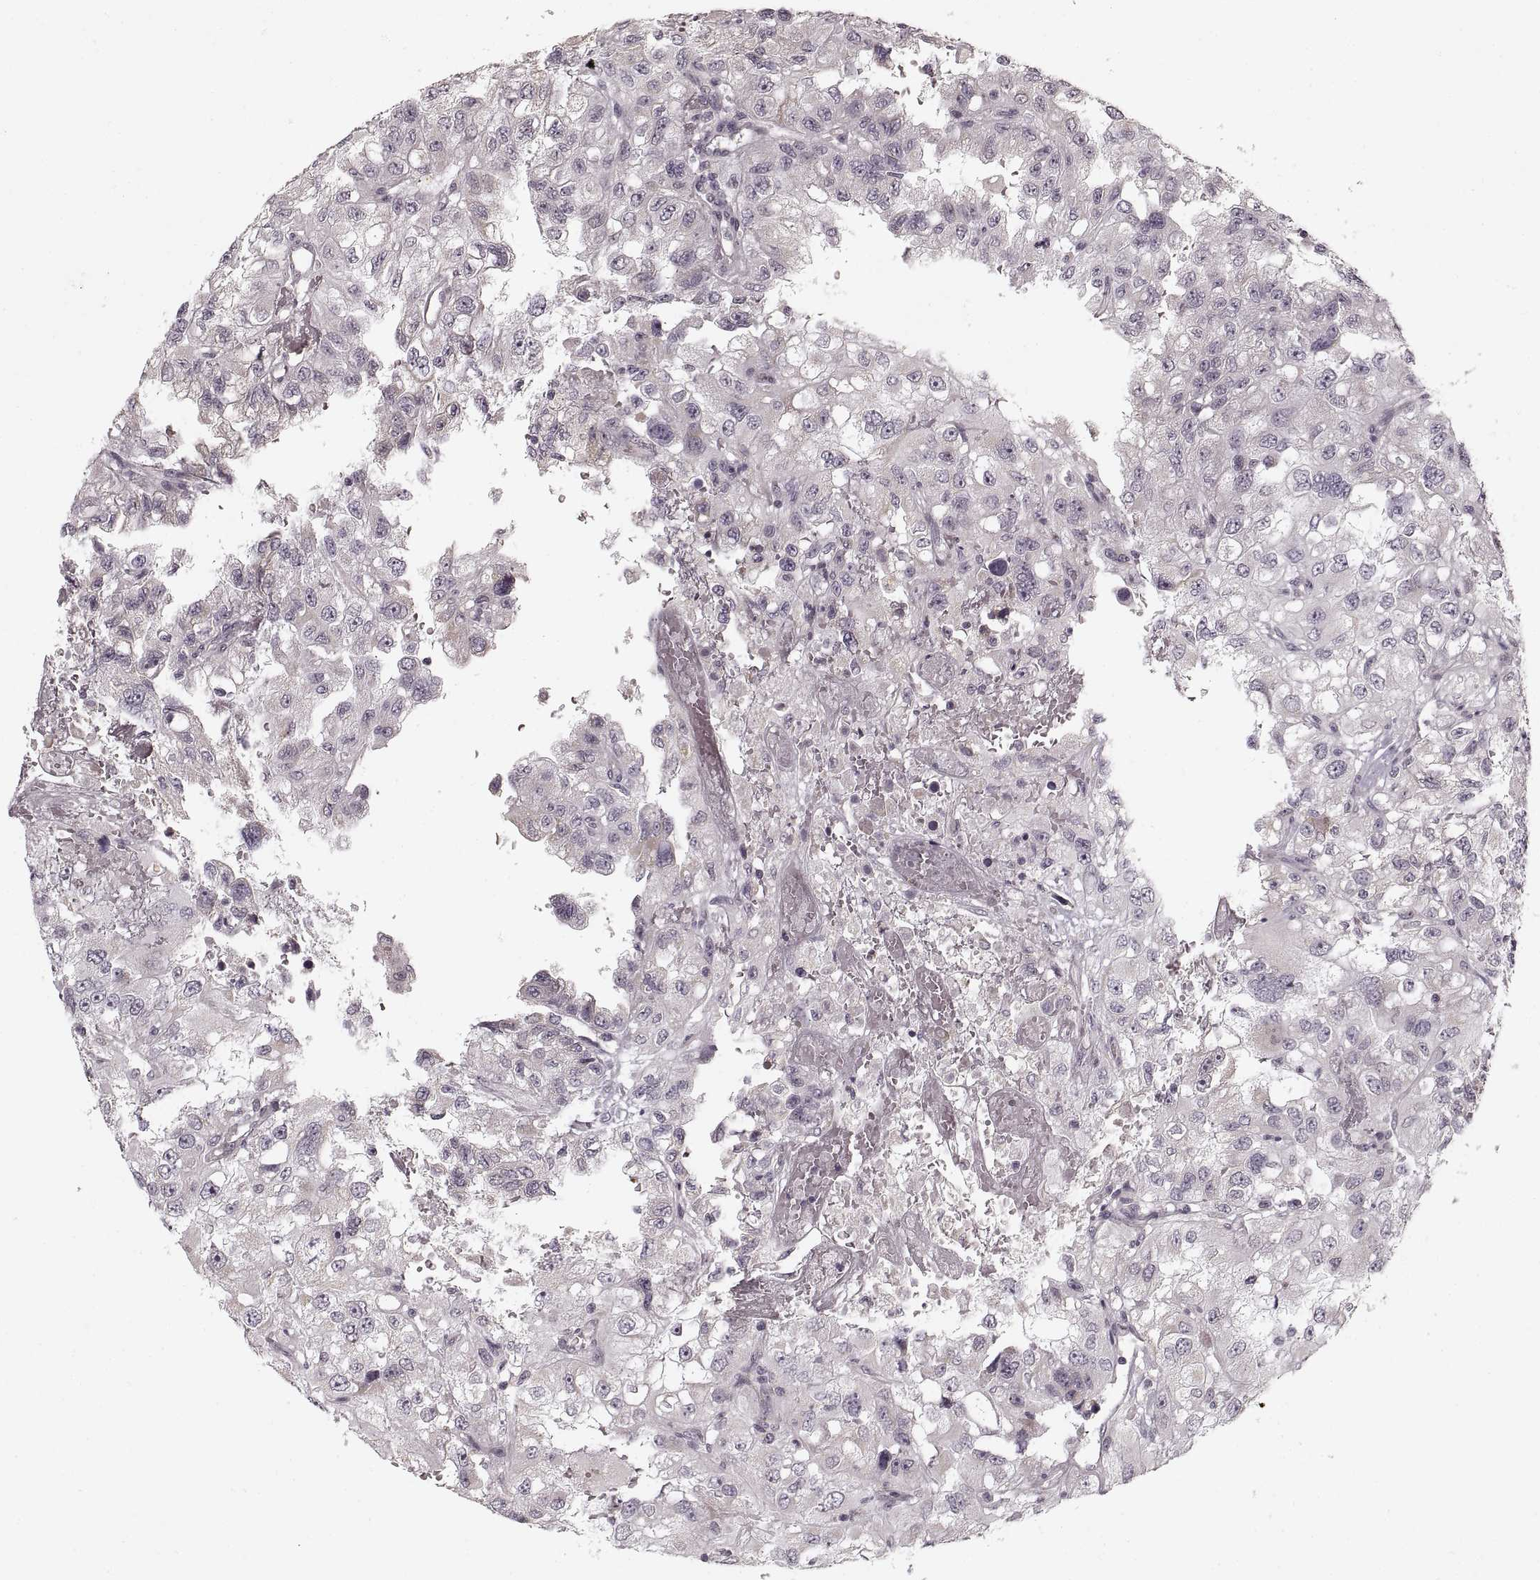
{"staining": {"intensity": "negative", "quantity": "none", "location": "none"}, "tissue": "renal cancer", "cell_type": "Tumor cells", "image_type": "cancer", "snomed": [{"axis": "morphology", "description": "Adenocarcinoma, NOS"}, {"axis": "topography", "description": "Kidney"}], "caption": "Immunohistochemistry micrograph of adenocarcinoma (renal) stained for a protein (brown), which exhibits no expression in tumor cells.", "gene": "ASIC3", "patient": {"sex": "male", "age": 64}}